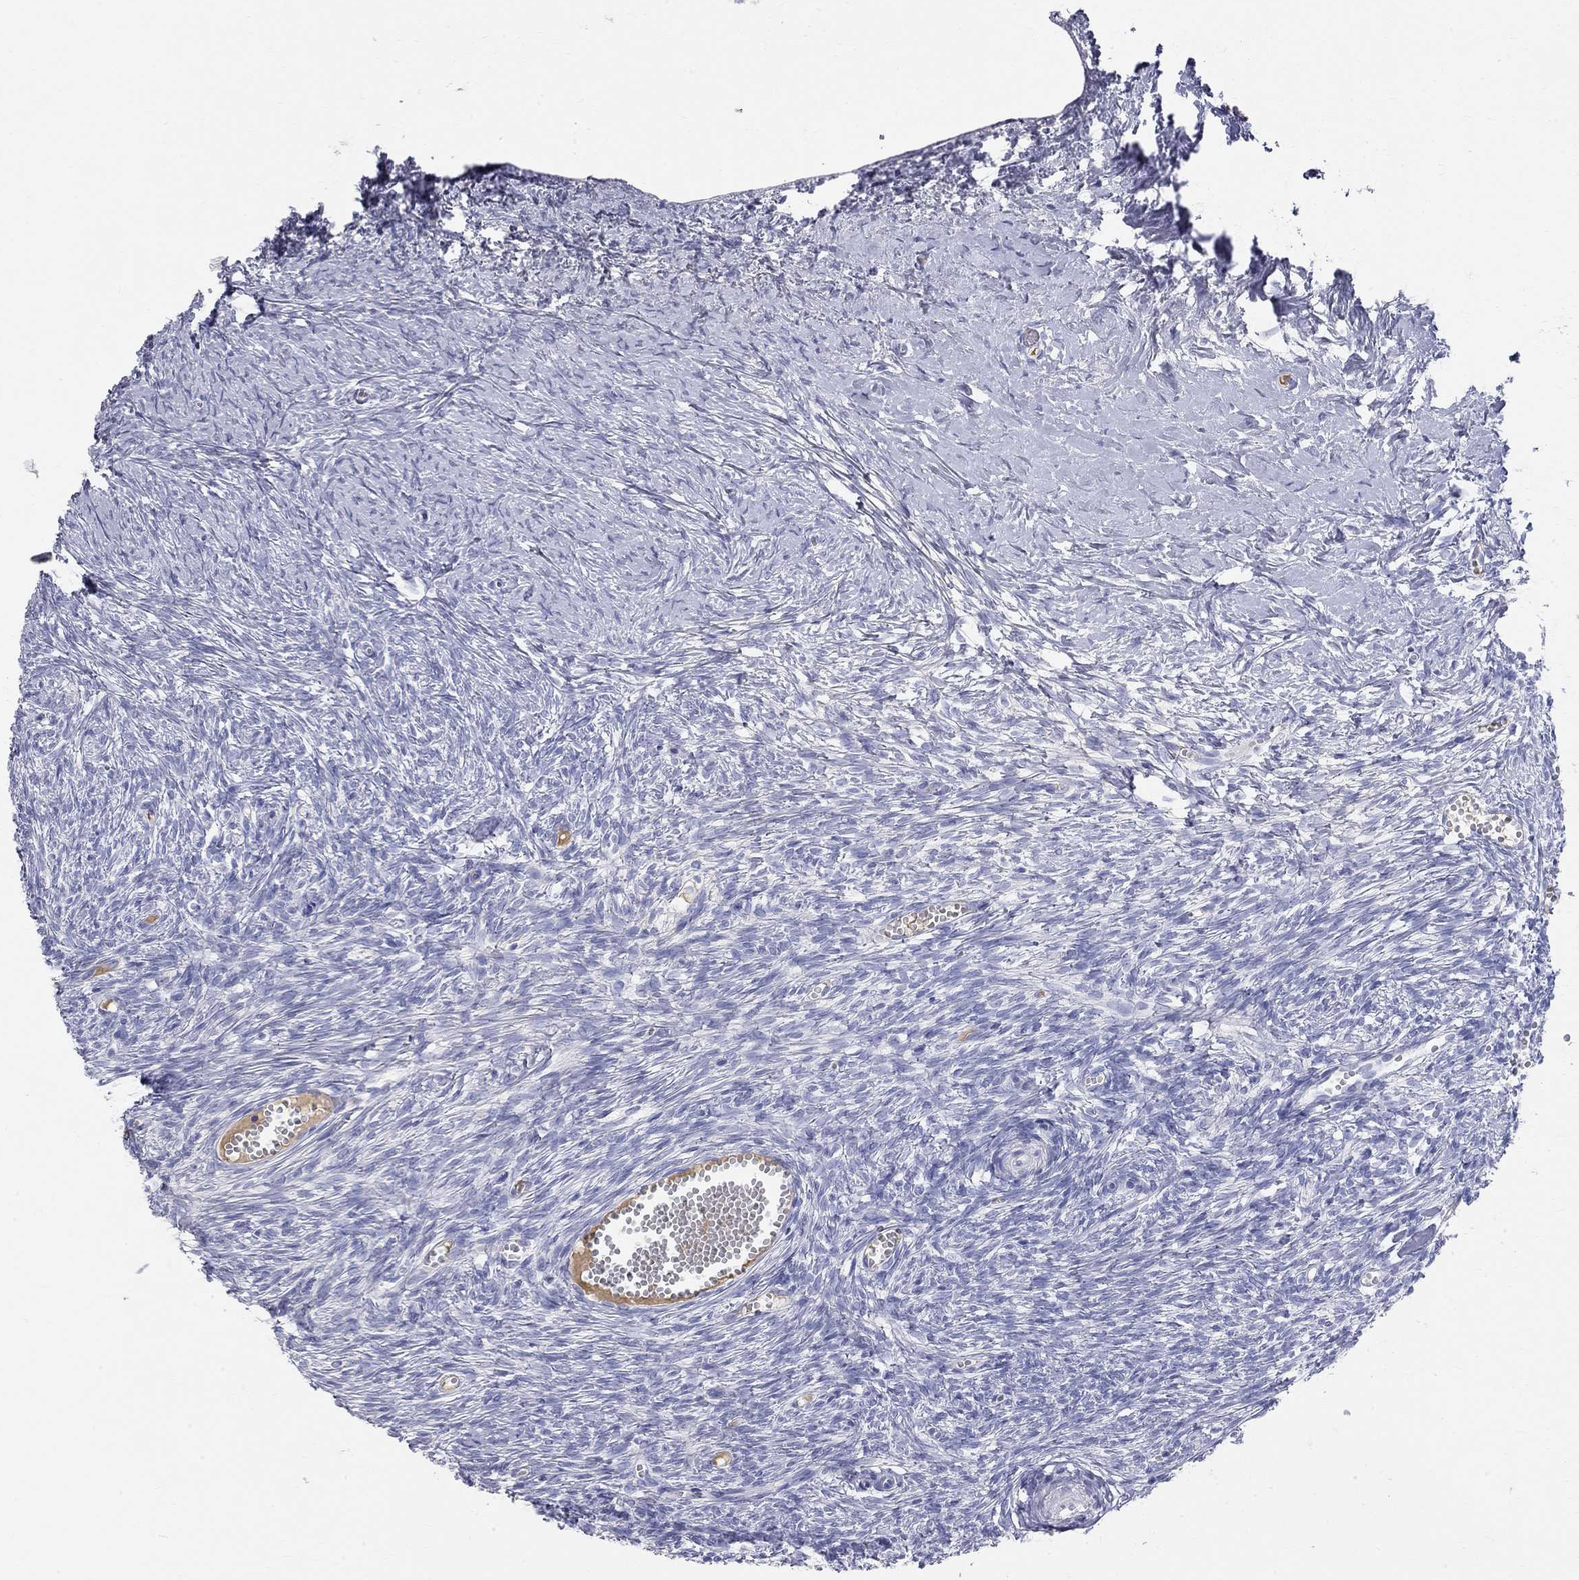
{"staining": {"intensity": "negative", "quantity": "none", "location": "none"}, "tissue": "ovary", "cell_type": "Follicle cells", "image_type": "normal", "snomed": [{"axis": "morphology", "description": "Normal tissue, NOS"}, {"axis": "topography", "description": "Ovary"}], "caption": "The immunohistochemistry micrograph has no significant positivity in follicle cells of ovary.", "gene": "PHOX2B", "patient": {"sex": "female", "age": 43}}